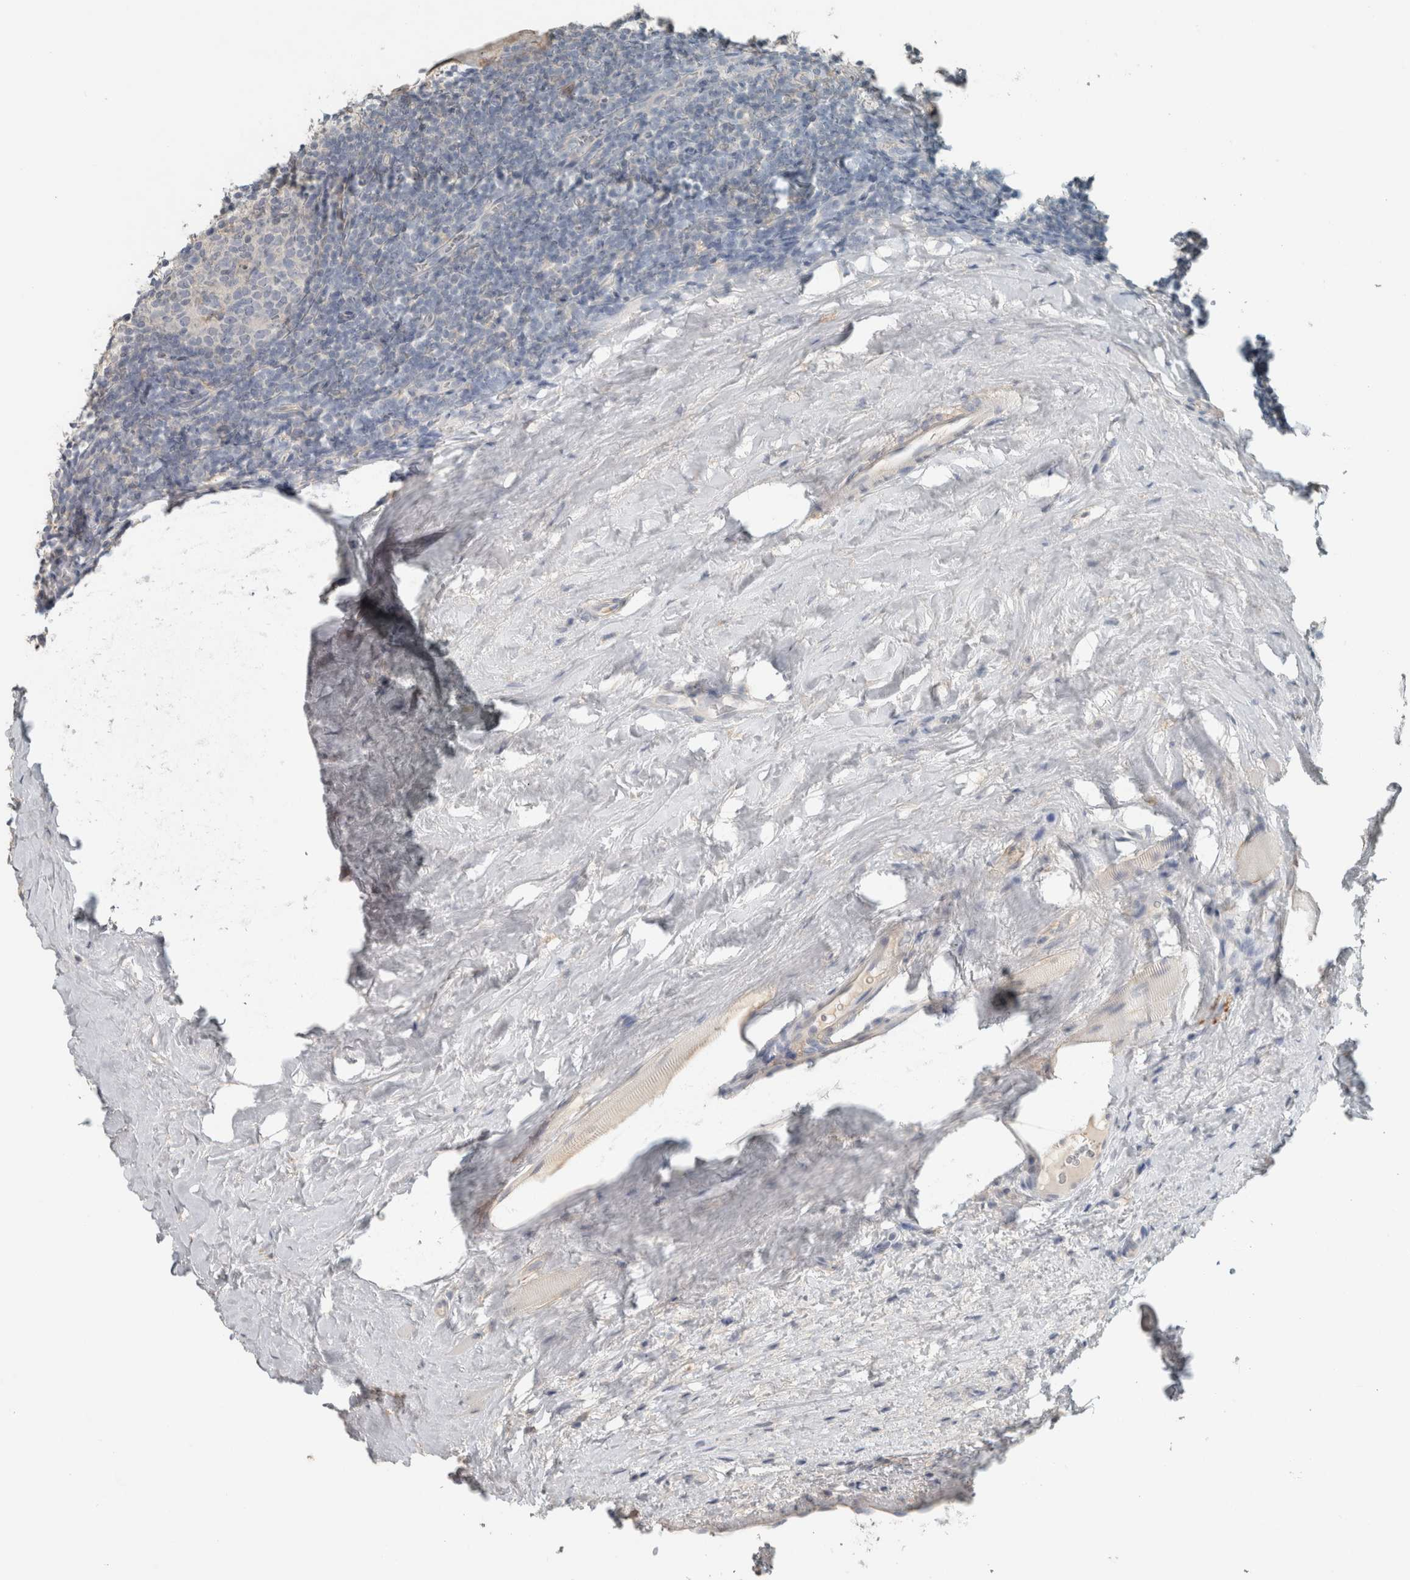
{"staining": {"intensity": "negative", "quantity": "none", "location": "none"}, "tissue": "tonsil", "cell_type": "Non-germinal center cells", "image_type": "normal", "snomed": [{"axis": "morphology", "description": "Normal tissue, NOS"}, {"axis": "topography", "description": "Tonsil"}], "caption": "Immunohistochemistry of normal tonsil displays no positivity in non-germinal center cells. (Stains: DAB (3,3'-diaminobenzidine) immunohistochemistry (IHC) with hematoxylin counter stain, Microscopy: brightfield microscopy at high magnification).", "gene": "SCIN", "patient": {"sex": "male", "age": 37}}